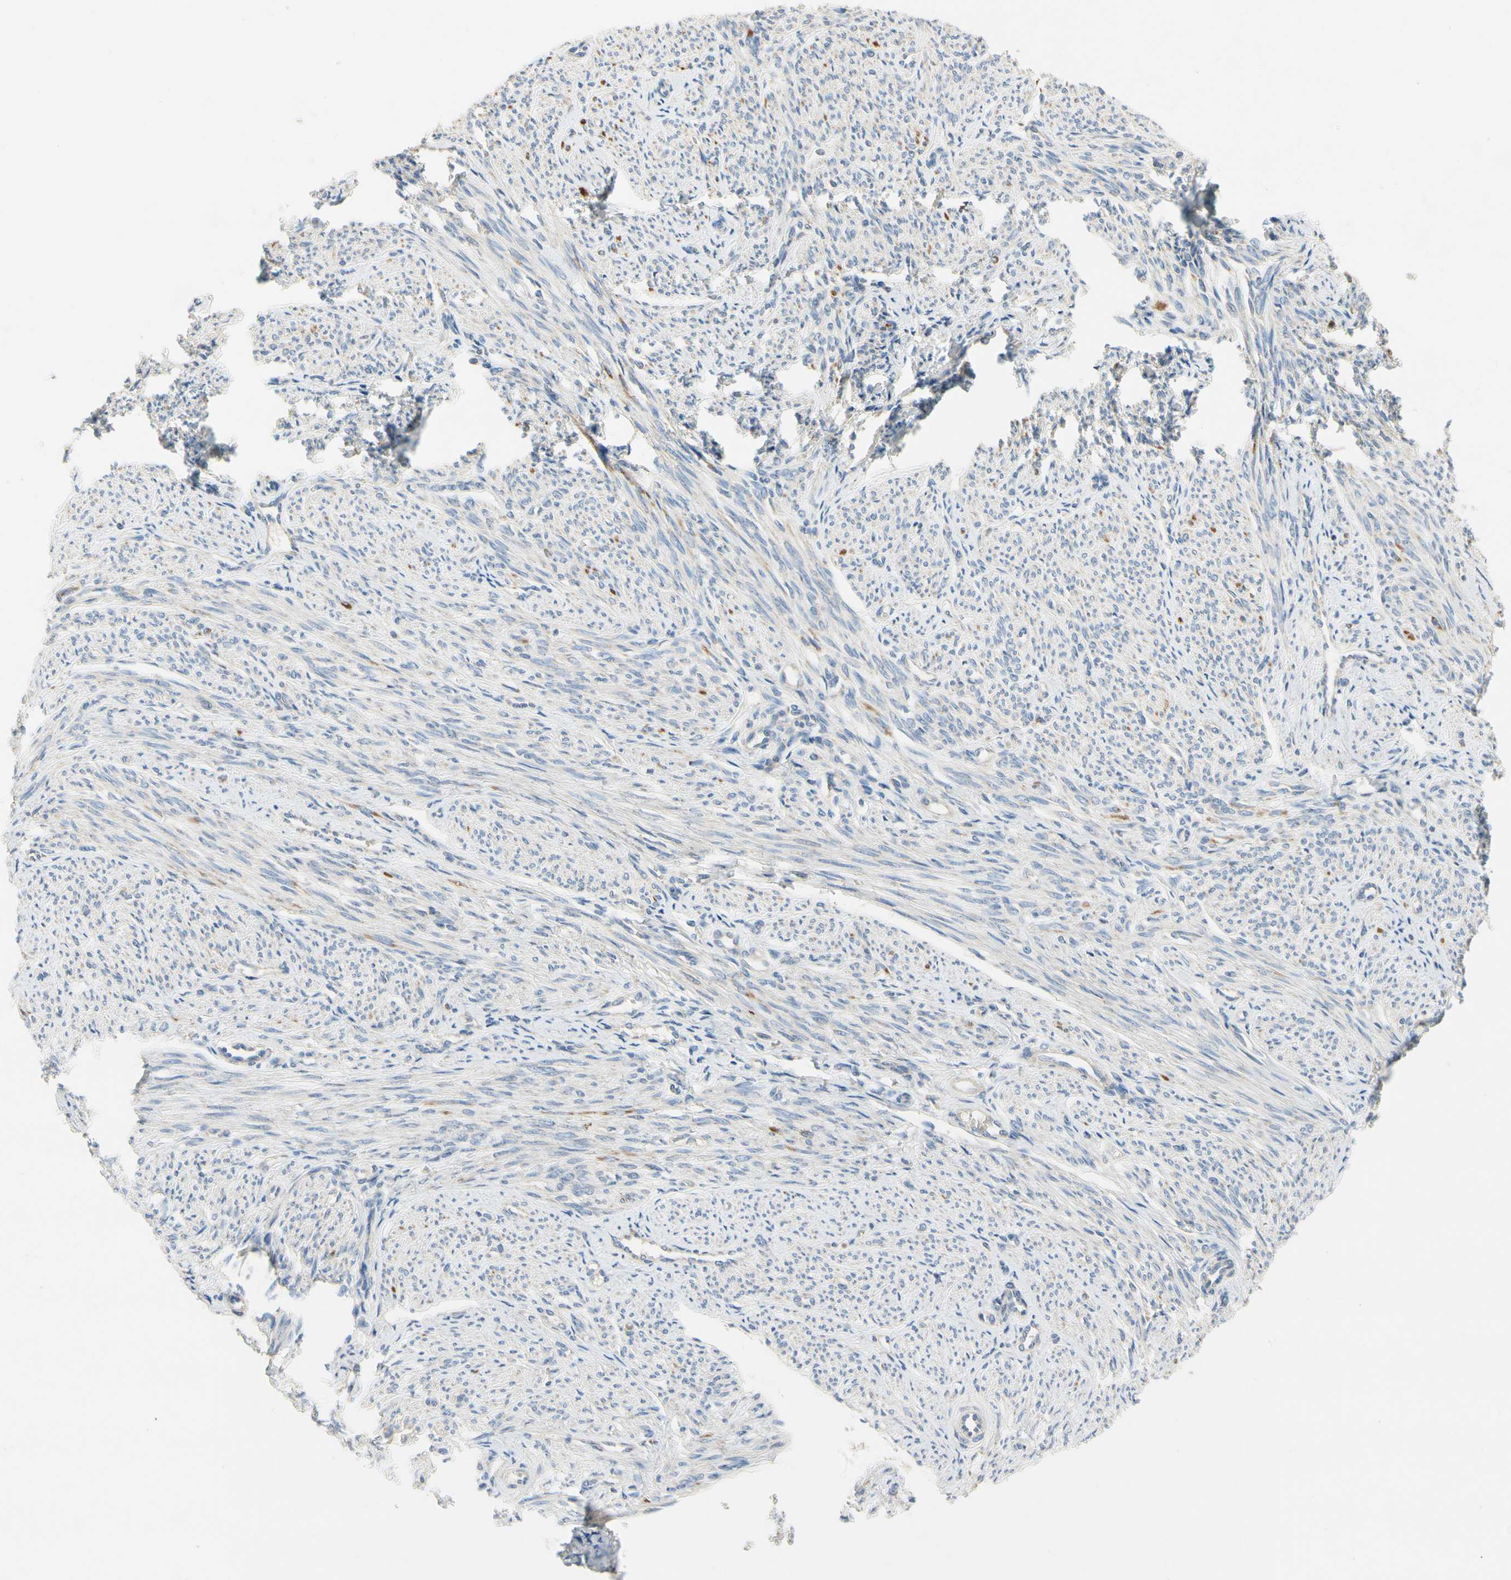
{"staining": {"intensity": "weak", "quantity": "25%-75%", "location": "cytoplasmic/membranous"}, "tissue": "smooth muscle", "cell_type": "Smooth muscle cells", "image_type": "normal", "snomed": [{"axis": "morphology", "description": "Normal tissue, NOS"}, {"axis": "topography", "description": "Smooth muscle"}], "caption": "Smooth muscle stained for a protein (brown) shows weak cytoplasmic/membranous positive positivity in about 25%-75% of smooth muscle cells.", "gene": "KLHDC8B", "patient": {"sex": "female", "age": 65}}